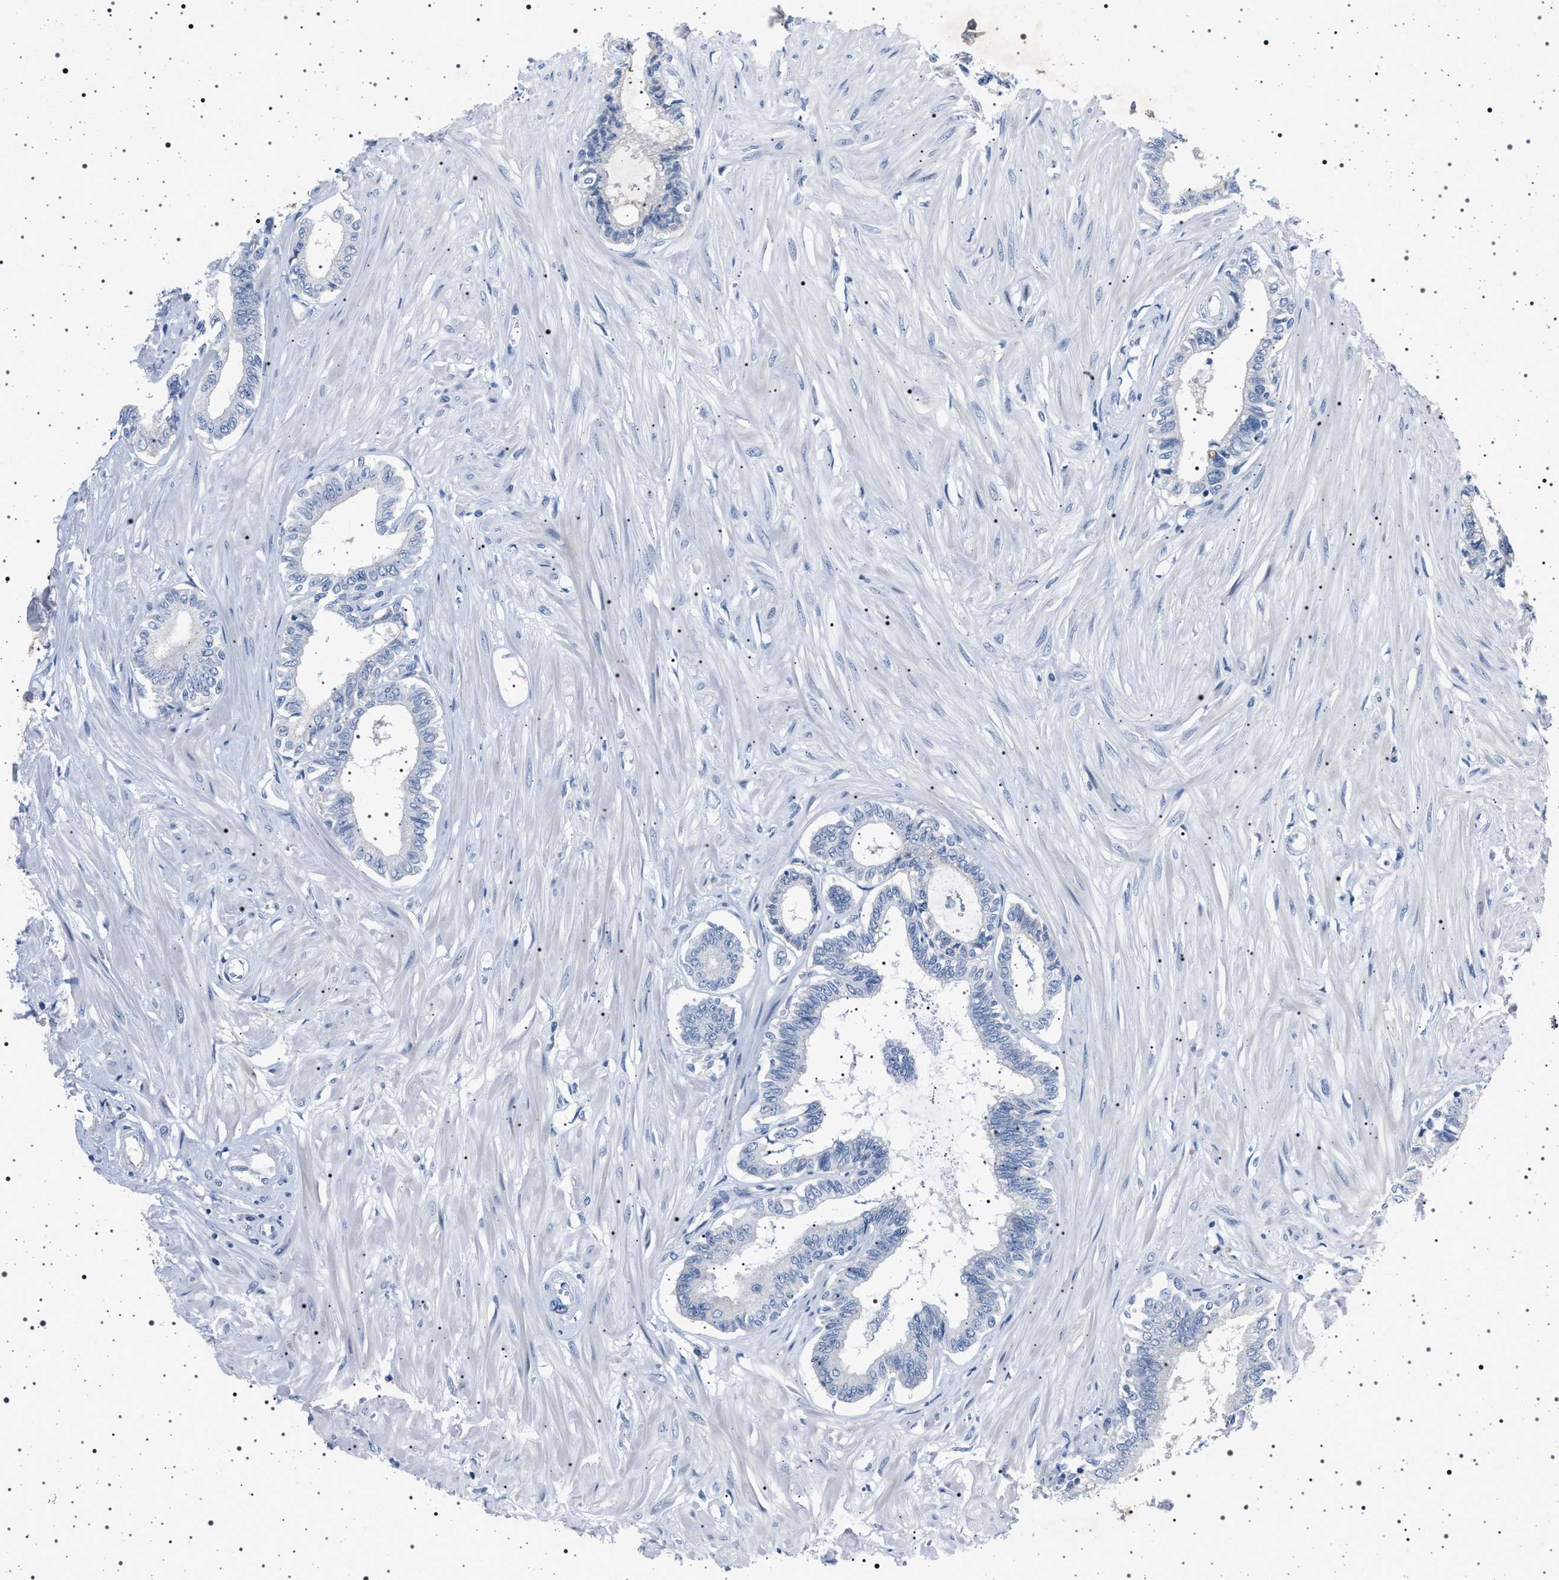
{"staining": {"intensity": "negative", "quantity": "none", "location": "none"}, "tissue": "seminal vesicle", "cell_type": "Glandular cells", "image_type": "normal", "snomed": [{"axis": "morphology", "description": "Normal tissue, NOS"}, {"axis": "morphology", "description": "Adenocarcinoma, High grade"}, {"axis": "topography", "description": "Prostate"}, {"axis": "topography", "description": "Seminal veicle"}], "caption": "DAB (3,3'-diaminobenzidine) immunohistochemical staining of benign human seminal vesicle displays no significant expression in glandular cells.", "gene": "NAT9", "patient": {"sex": "male", "age": 55}}